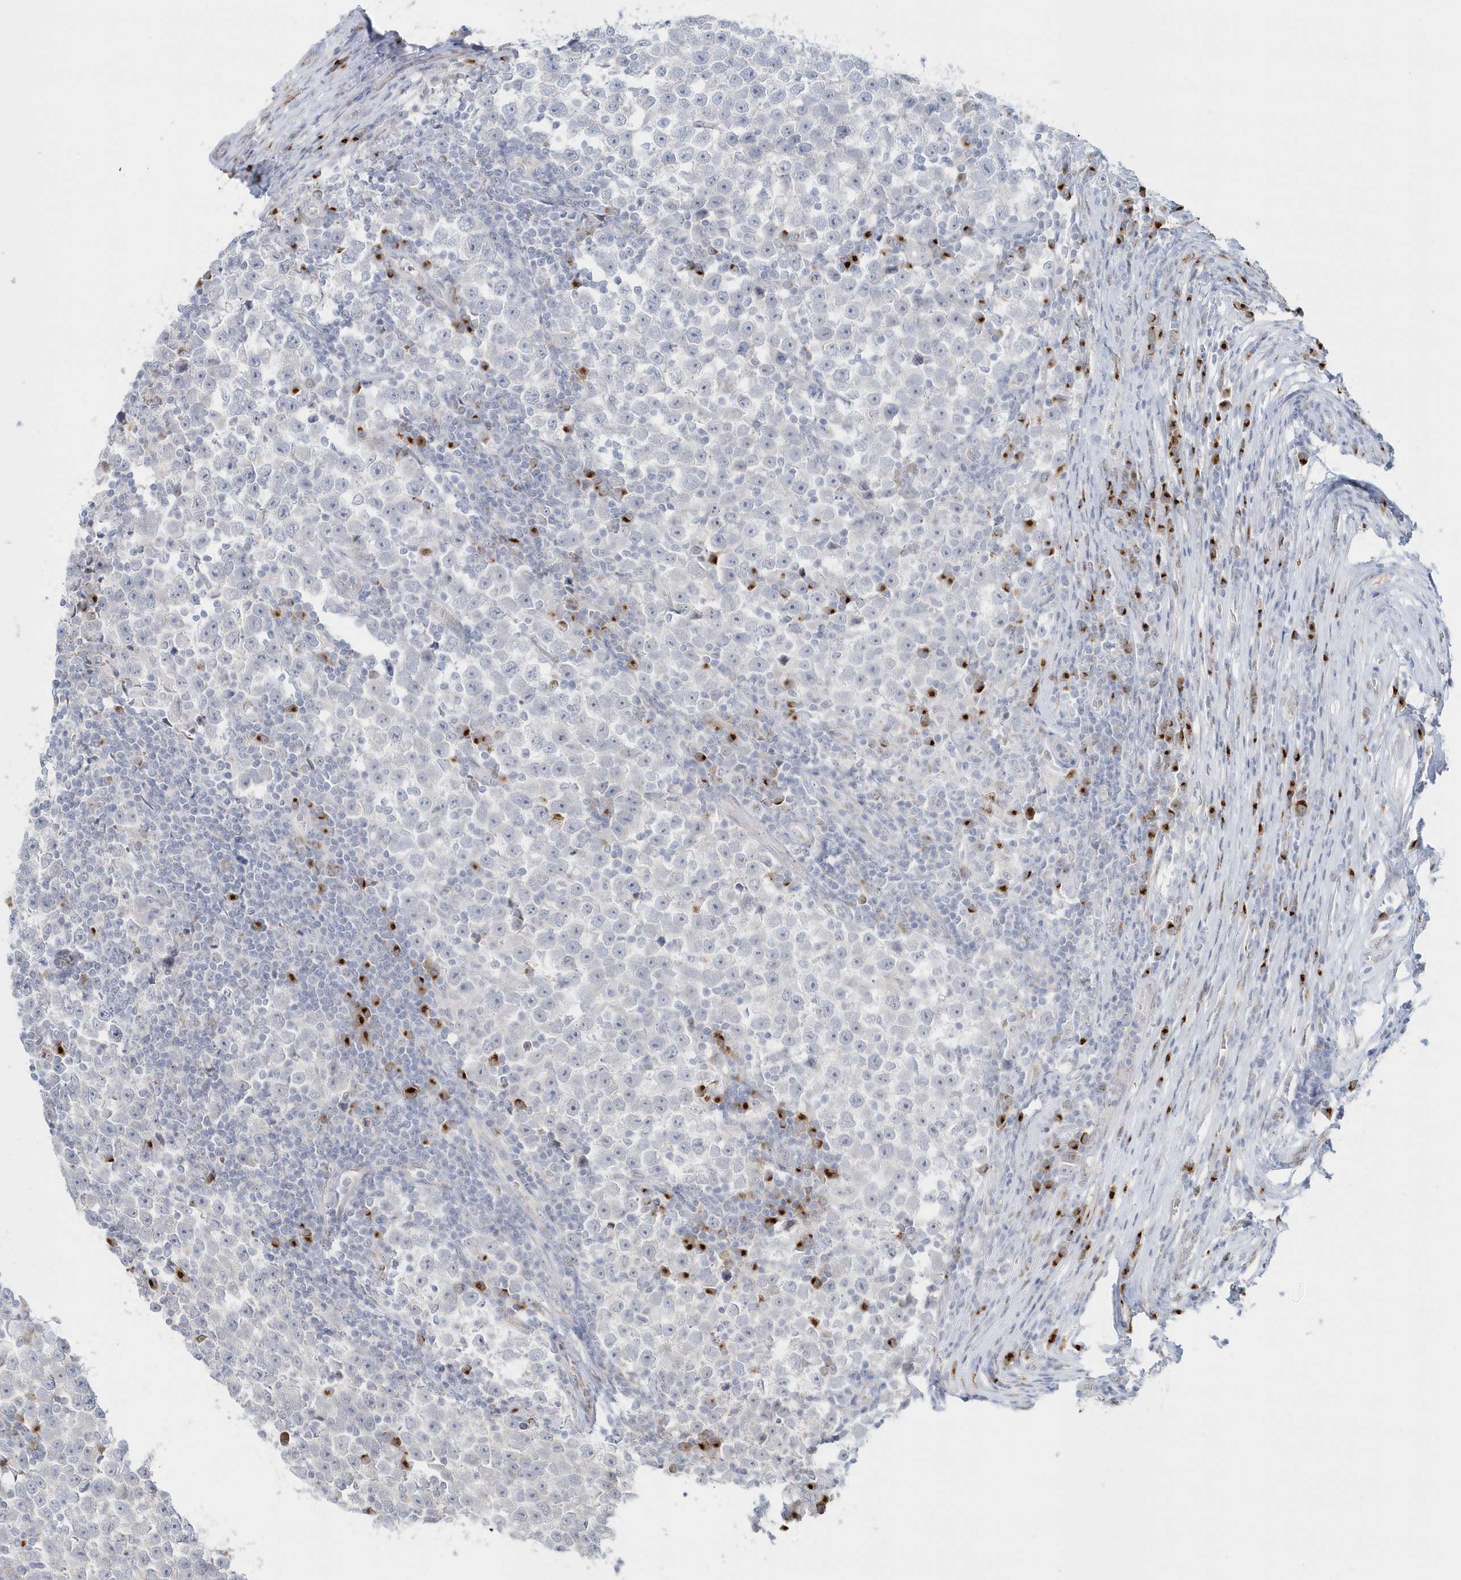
{"staining": {"intensity": "negative", "quantity": "none", "location": "none"}, "tissue": "testis cancer", "cell_type": "Tumor cells", "image_type": "cancer", "snomed": [{"axis": "morphology", "description": "Normal tissue, NOS"}, {"axis": "morphology", "description": "Seminoma, NOS"}, {"axis": "topography", "description": "Testis"}], "caption": "Immunohistochemical staining of seminoma (testis) demonstrates no significant staining in tumor cells.", "gene": "DHFR", "patient": {"sex": "male", "age": 43}}